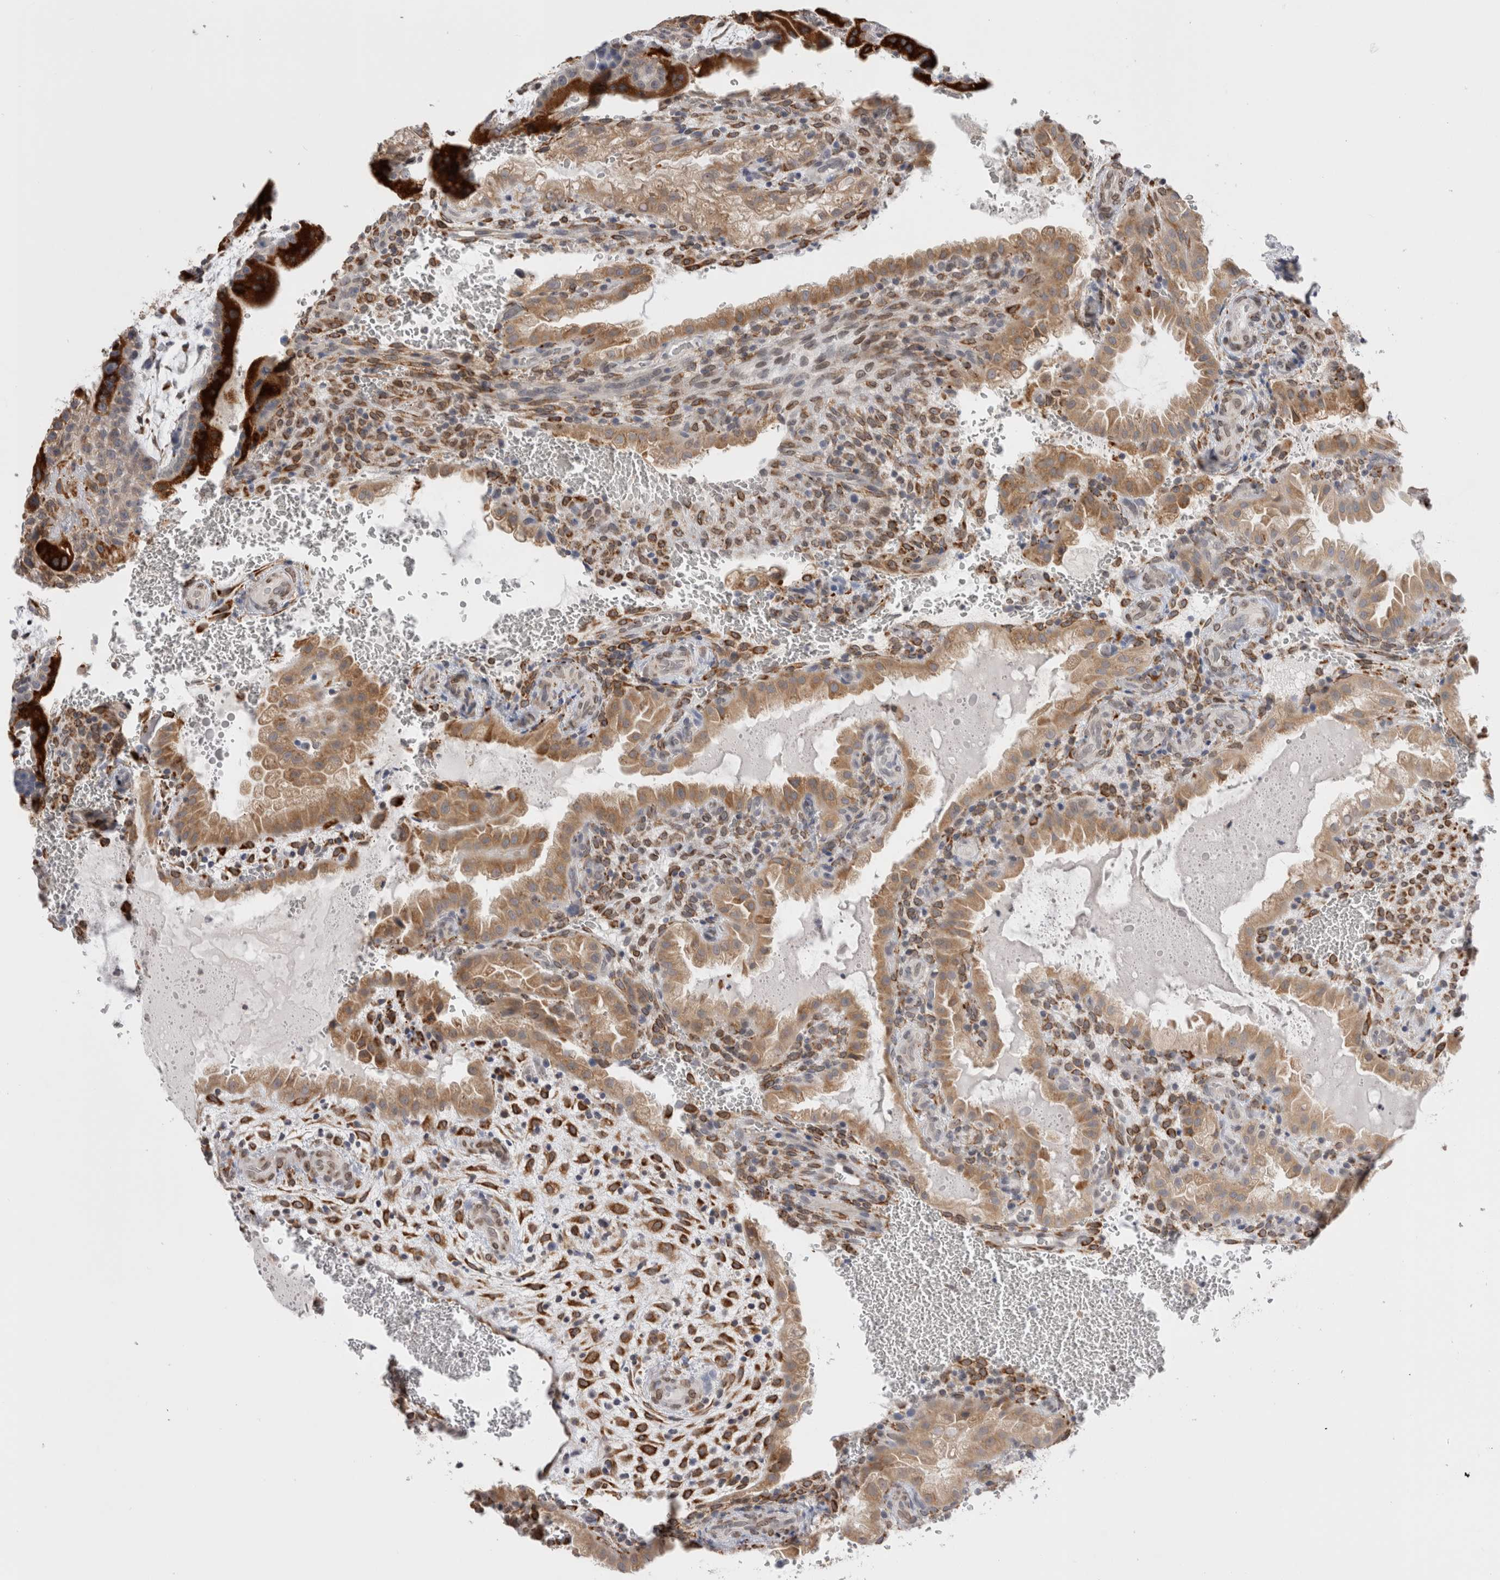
{"staining": {"intensity": "strong", "quantity": ">75%", "location": "cytoplasmic/membranous"}, "tissue": "placenta", "cell_type": "Decidual cells", "image_type": "normal", "snomed": [{"axis": "morphology", "description": "Normal tissue, NOS"}, {"axis": "topography", "description": "Placenta"}], "caption": "Immunohistochemistry (IHC) of normal human placenta shows high levels of strong cytoplasmic/membranous positivity in approximately >75% of decidual cells.", "gene": "VCPIP1", "patient": {"sex": "female", "age": 35}}